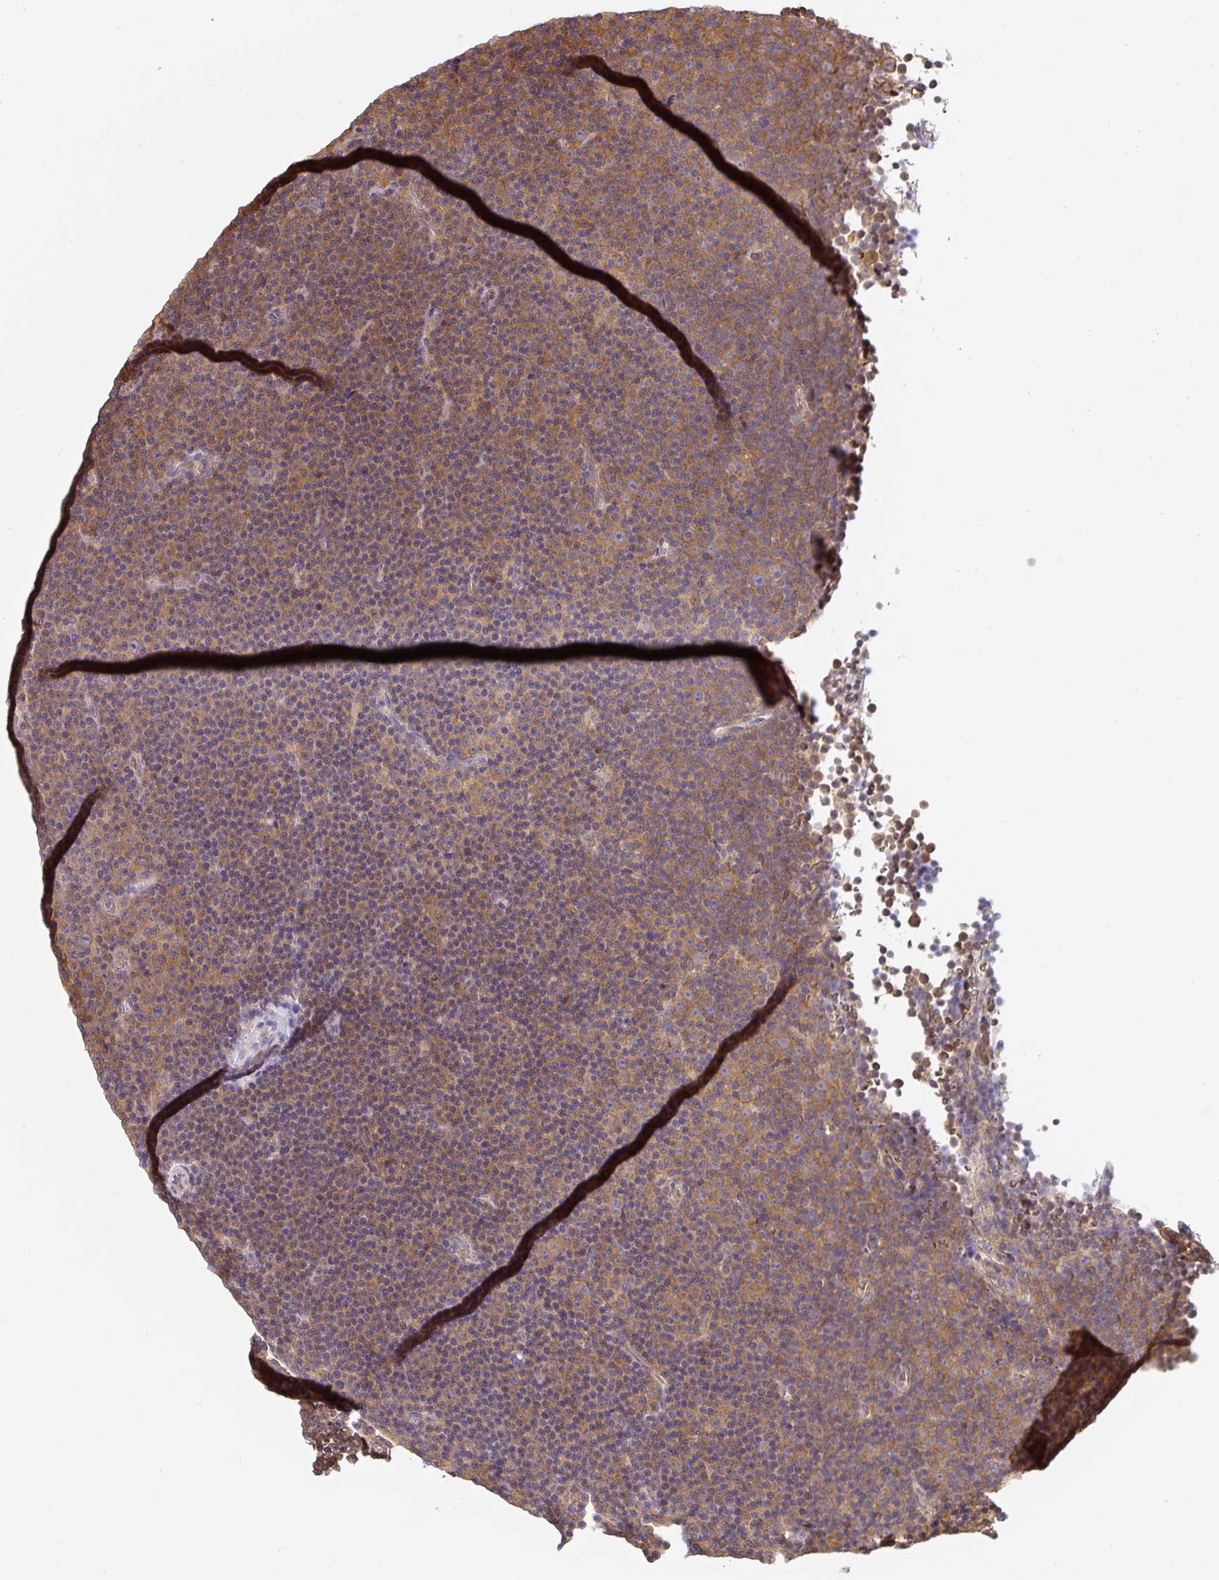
{"staining": {"intensity": "moderate", "quantity": "25%-75%", "location": "cytoplasmic/membranous"}, "tissue": "lymphoma", "cell_type": "Tumor cells", "image_type": "cancer", "snomed": [{"axis": "morphology", "description": "Malignant lymphoma, non-Hodgkin's type, Low grade"}, {"axis": "topography", "description": "Lymph node"}], "caption": "Immunohistochemical staining of human lymphoma reveals medium levels of moderate cytoplasmic/membranous protein positivity in about 25%-75% of tumor cells.", "gene": "ST13", "patient": {"sex": "female", "age": 67}}